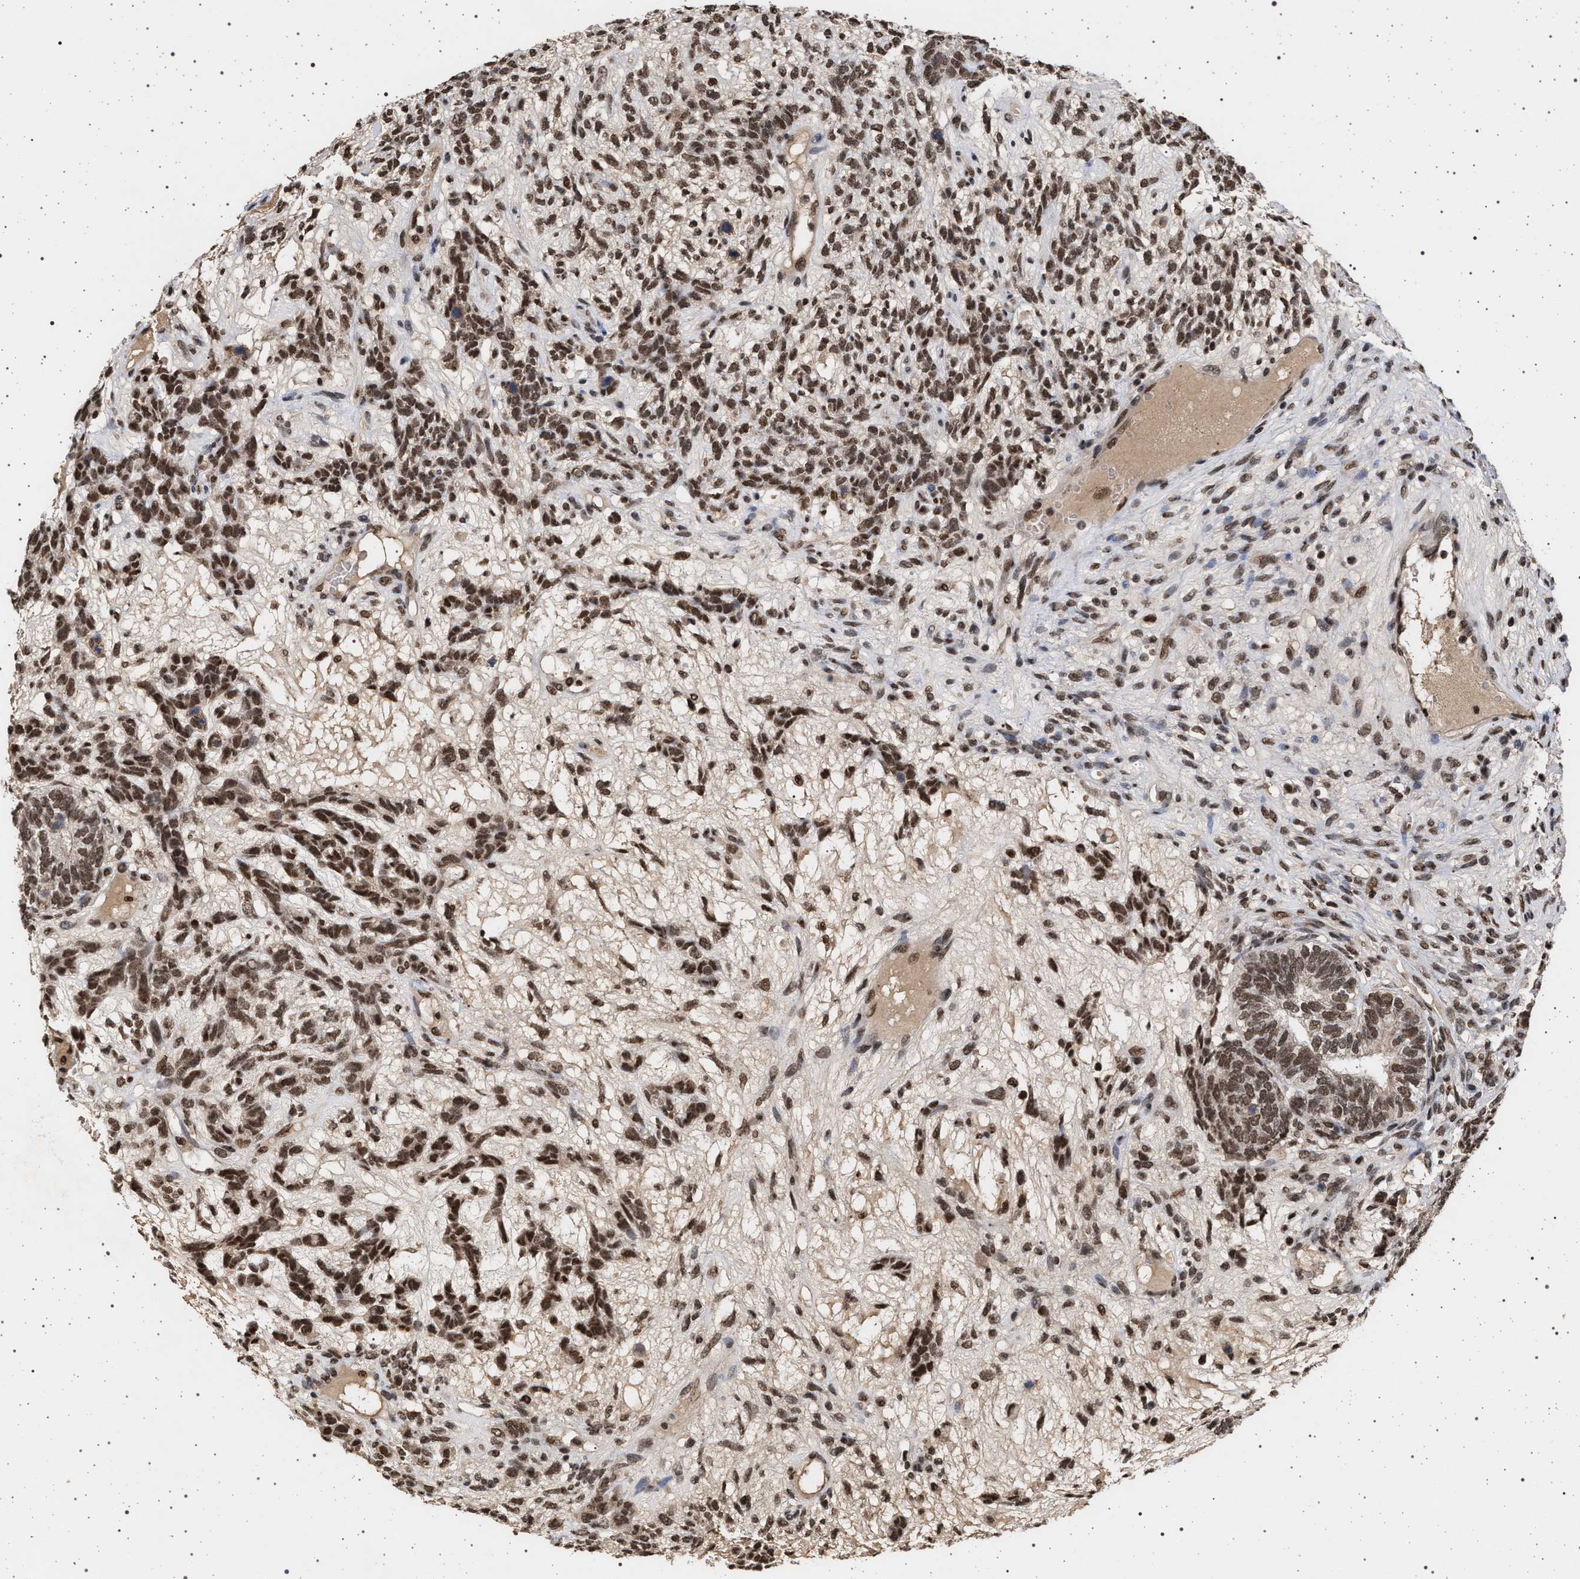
{"staining": {"intensity": "moderate", "quantity": ">75%", "location": "nuclear"}, "tissue": "testis cancer", "cell_type": "Tumor cells", "image_type": "cancer", "snomed": [{"axis": "morphology", "description": "Seminoma, NOS"}, {"axis": "topography", "description": "Testis"}], "caption": "Testis cancer (seminoma) stained with immunohistochemistry reveals moderate nuclear expression in about >75% of tumor cells.", "gene": "PHF12", "patient": {"sex": "male", "age": 28}}